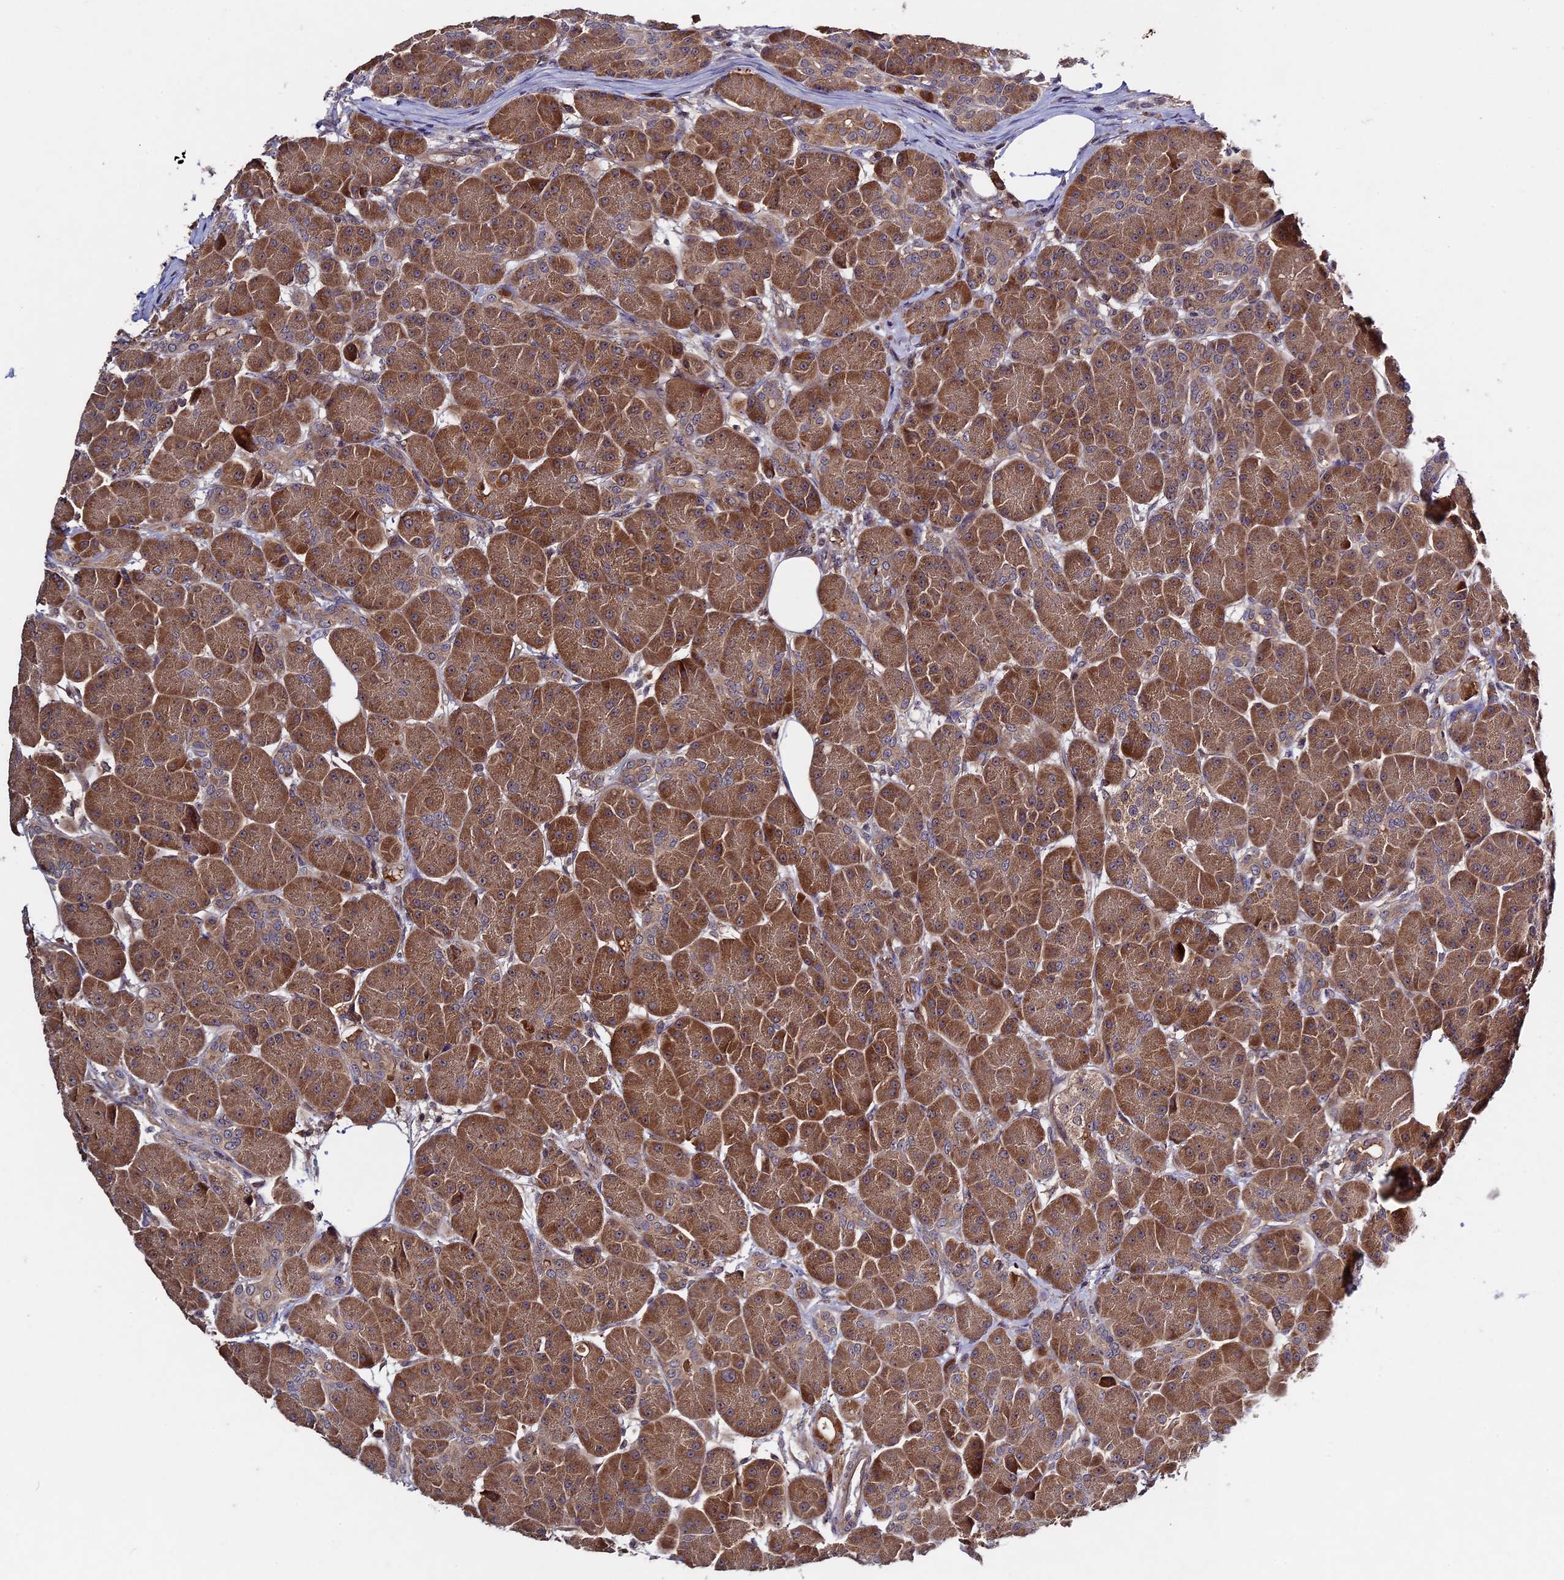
{"staining": {"intensity": "strong", "quantity": ">75%", "location": "cytoplasmic/membranous"}, "tissue": "pancreas", "cell_type": "Exocrine glandular cells", "image_type": "normal", "snomed": [{"axis": "morphology", "description": "Normal tissue, NOS"}, {"axis": "topography", "description": "Pancreas"}], "caption": "Unremarkable pancreas demonstrates strong cytoplasmic/membranous expression in about >75% of exocrine glandular cells, visualized by immunohistochemistry.", "gene": "RAB15", "patient": {"sex": "male", "age": 63}}